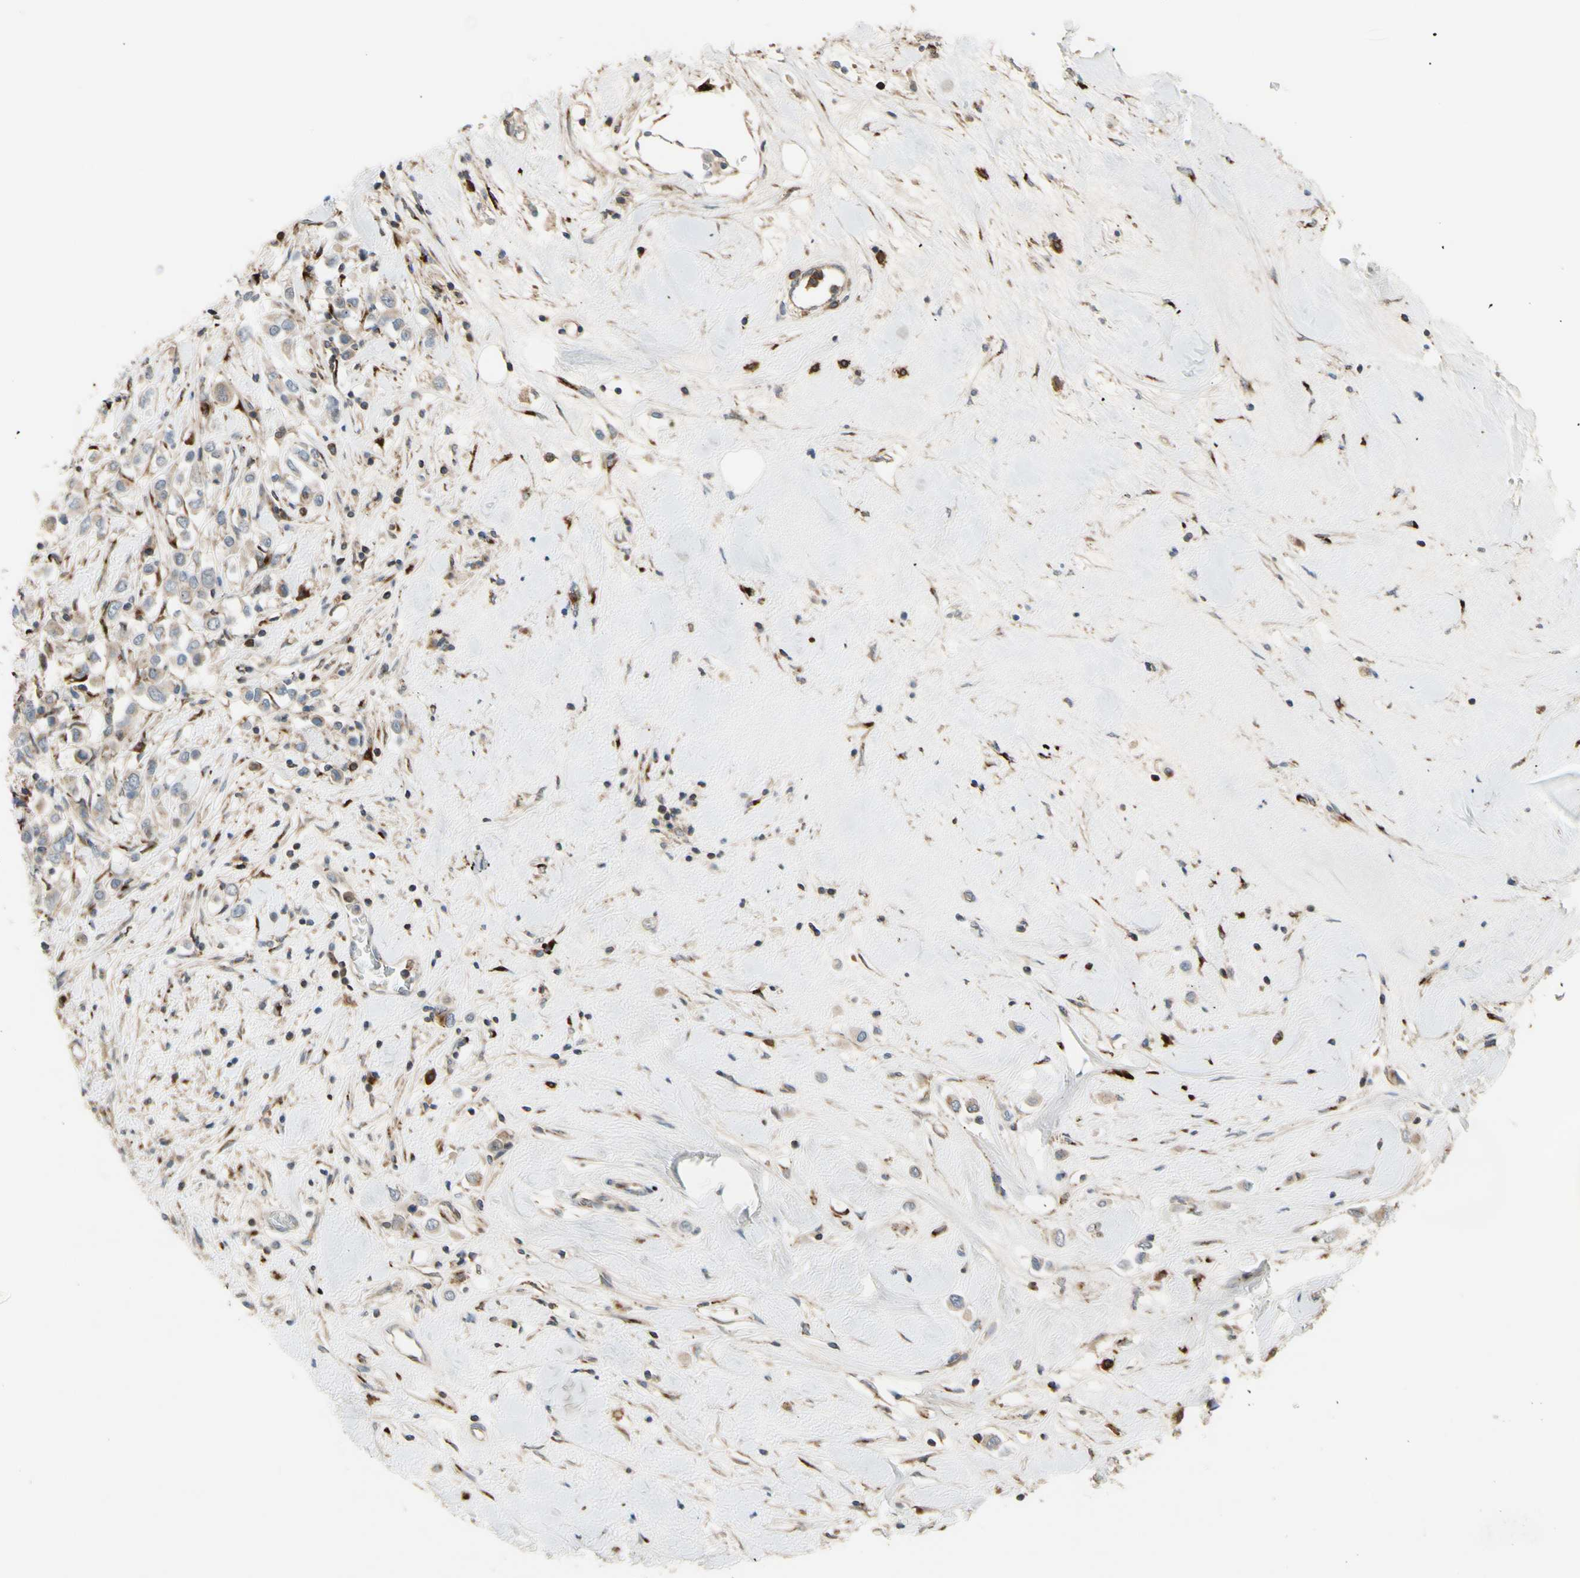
{"staining": {"intensity": "weak", "quantity": ">75%", "location": "cytoplasmic/membranous"}, "tissue": "breast cancer", "cell_type": "Tumor cells", "image_type": "cancer", "snomed": [{"axis": "morphology", "description": "Duct carcinoma"}, {"axis": "topography", "description": "Breast"}], "caption": "IHC photomicrograph of neoplastic tissue: human breast cancer (intraductal carcinoma) stained using immunohistochemistry (IHC) demonstrates low levels of weak protein expression localized specifically in the cytoplasmic/membranous of tumor cells, appearing as a cytoplasmic/membranous brown color.", "gene": "GALNT5", "patient": {"sex": "female", "age": 61}}